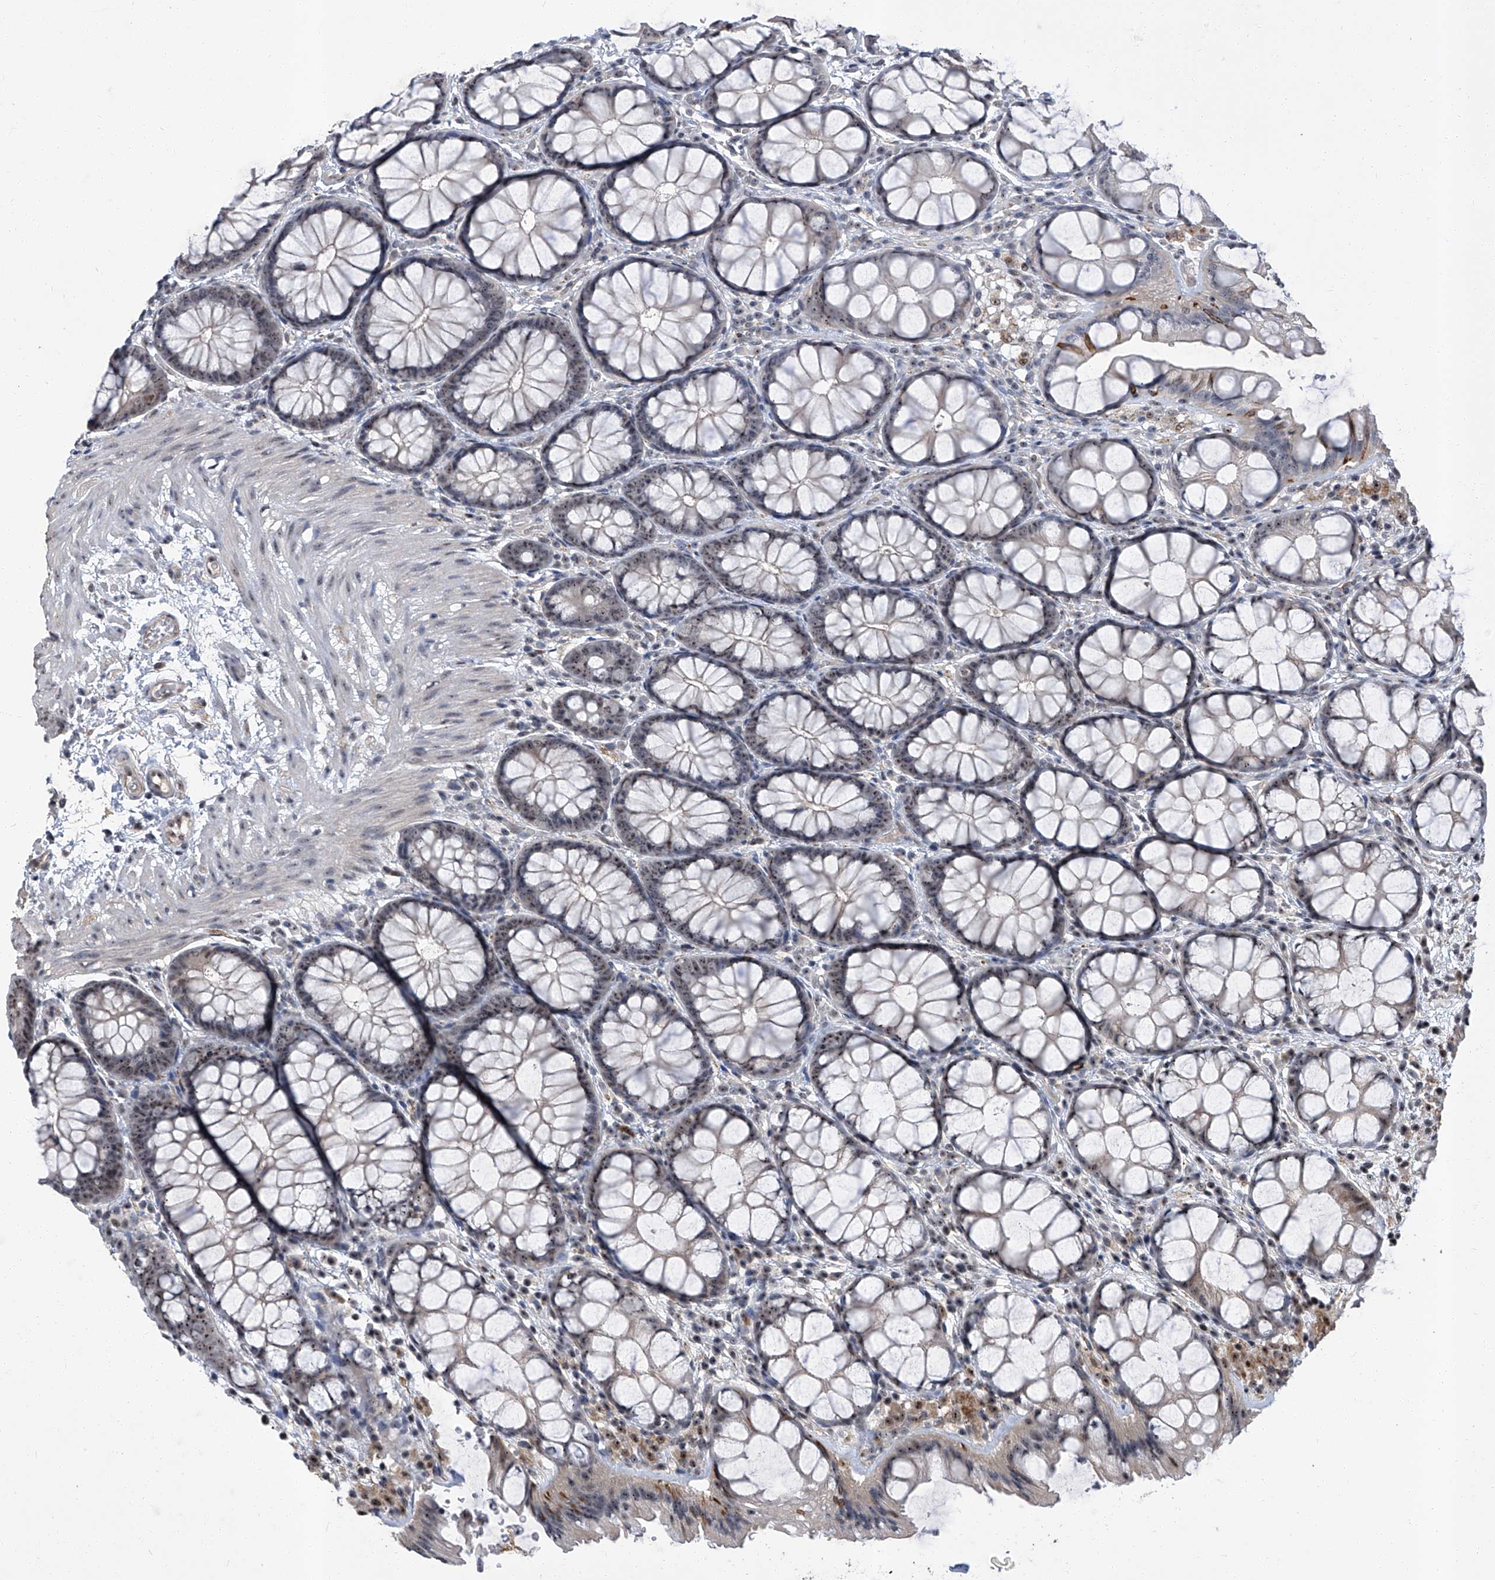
{"staining": {"intensity": "weak", "quantity": "25%-75%", "location": "cytoplasmic/membranous"}, "tissue": "colon", "cell_type": "Endothelial cells", "image_type": "normal", "snomed": [{"axis": "morphology", "description": "Normal tissue, NOS"}, {"axis": "topography", "description": "Colon"}], "caption": "IHC histopathology image of benign colon: colon stained using IHC shows low levels of weak protein expression localized specifically in the cytoplasmic/membranous of endothelial cells, appearing as a cytoplasmic/membranous brown color.", "gene": "CMTR1", "patient": {"sex": "male", "age": 47}}